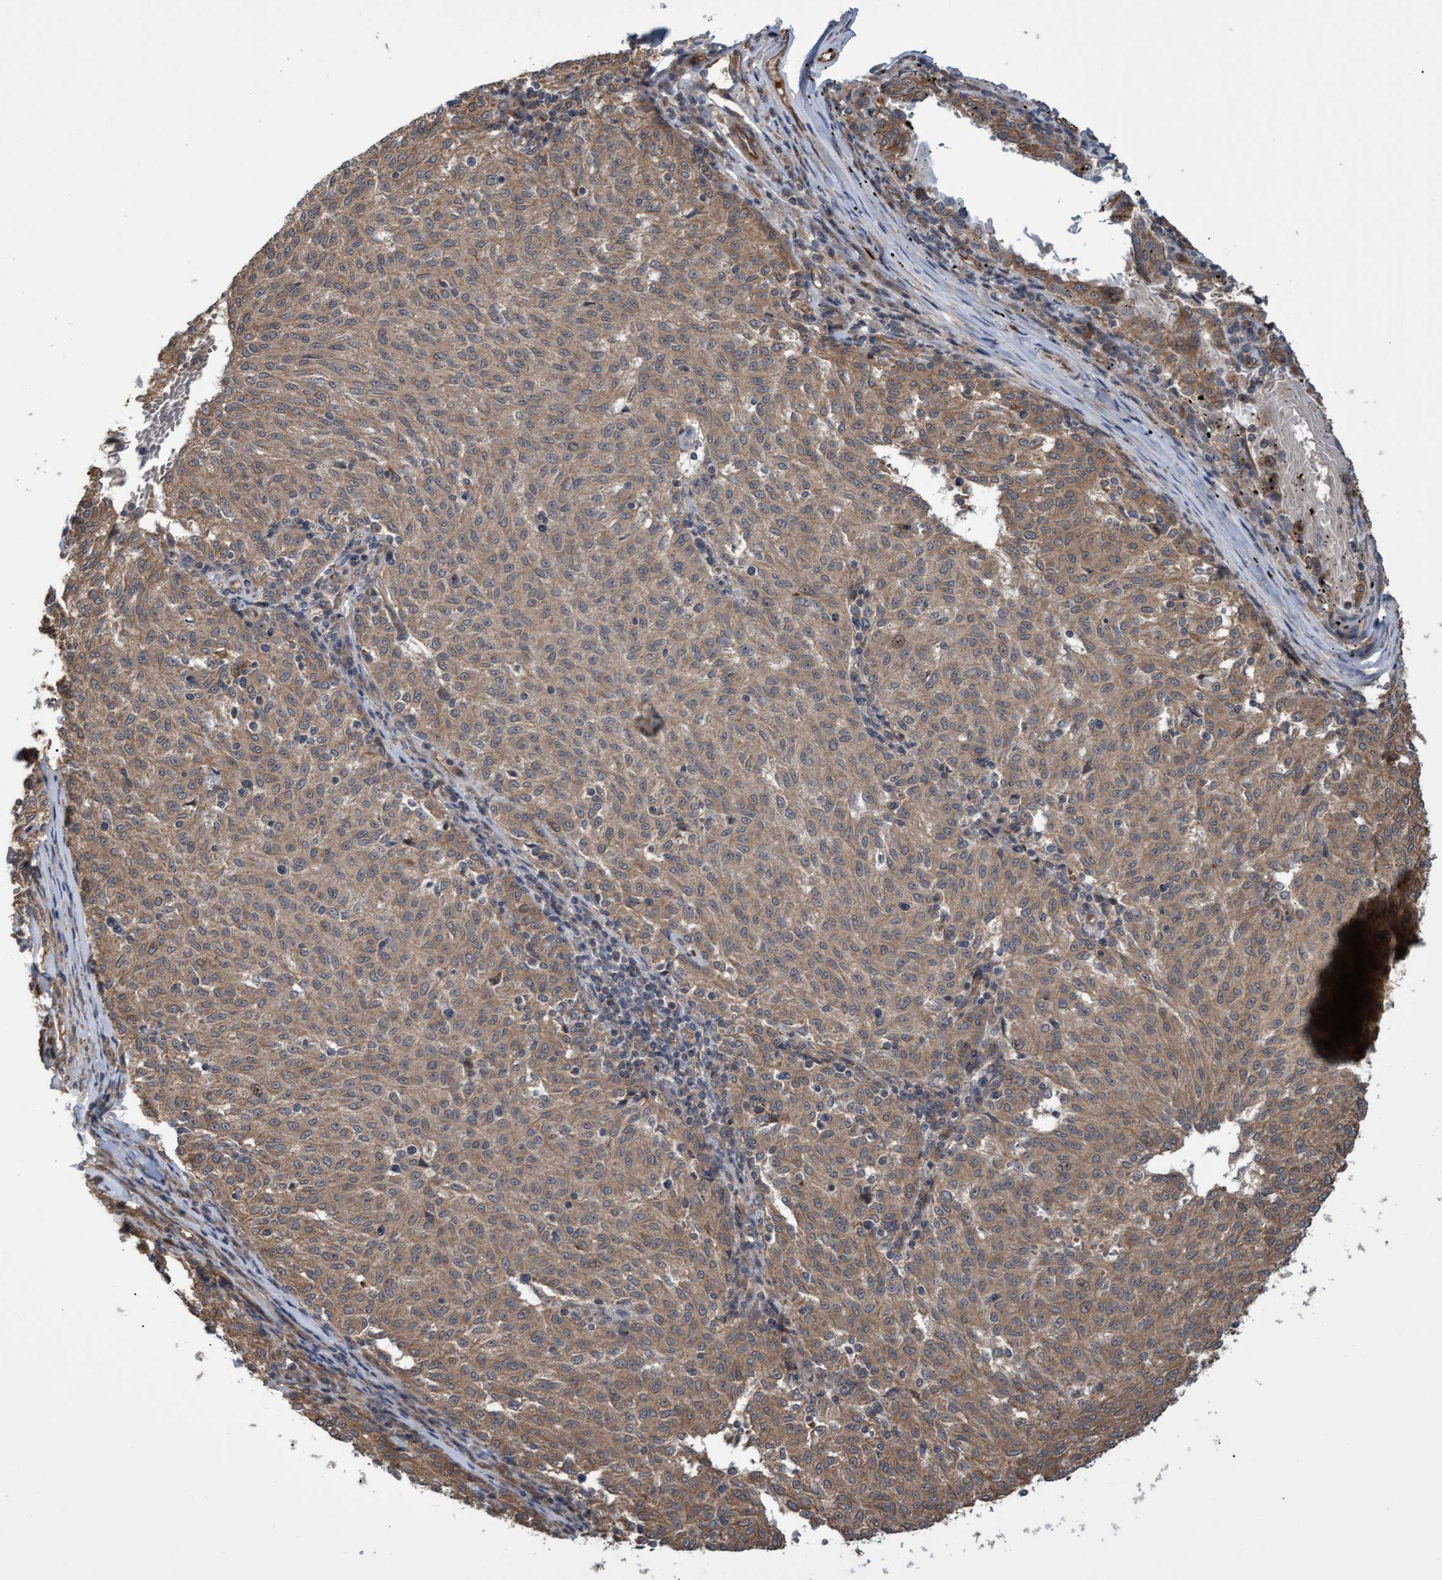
{"staining": {"intensity": "moderate", "quantity": ">75%", "location": "cytoplasmic/membranous"}, "tissue": "melanoma", "cell_type": "Tumor cells", "image_type": "cancer", "snomed": [{"axis": "morphology", "description": "Malignant melanoma, NOS"}, {"axis": "topography", "description": "Skin"}], "caption": "This photomicrograph reveals immunohistochemistry staining of melanoma, with medium moderate cytoplasmic/membranous expression in about >75% of tumor cells.", "gene": "TNFRSF10B", "patient": {"sex": "female", "age": 72}}